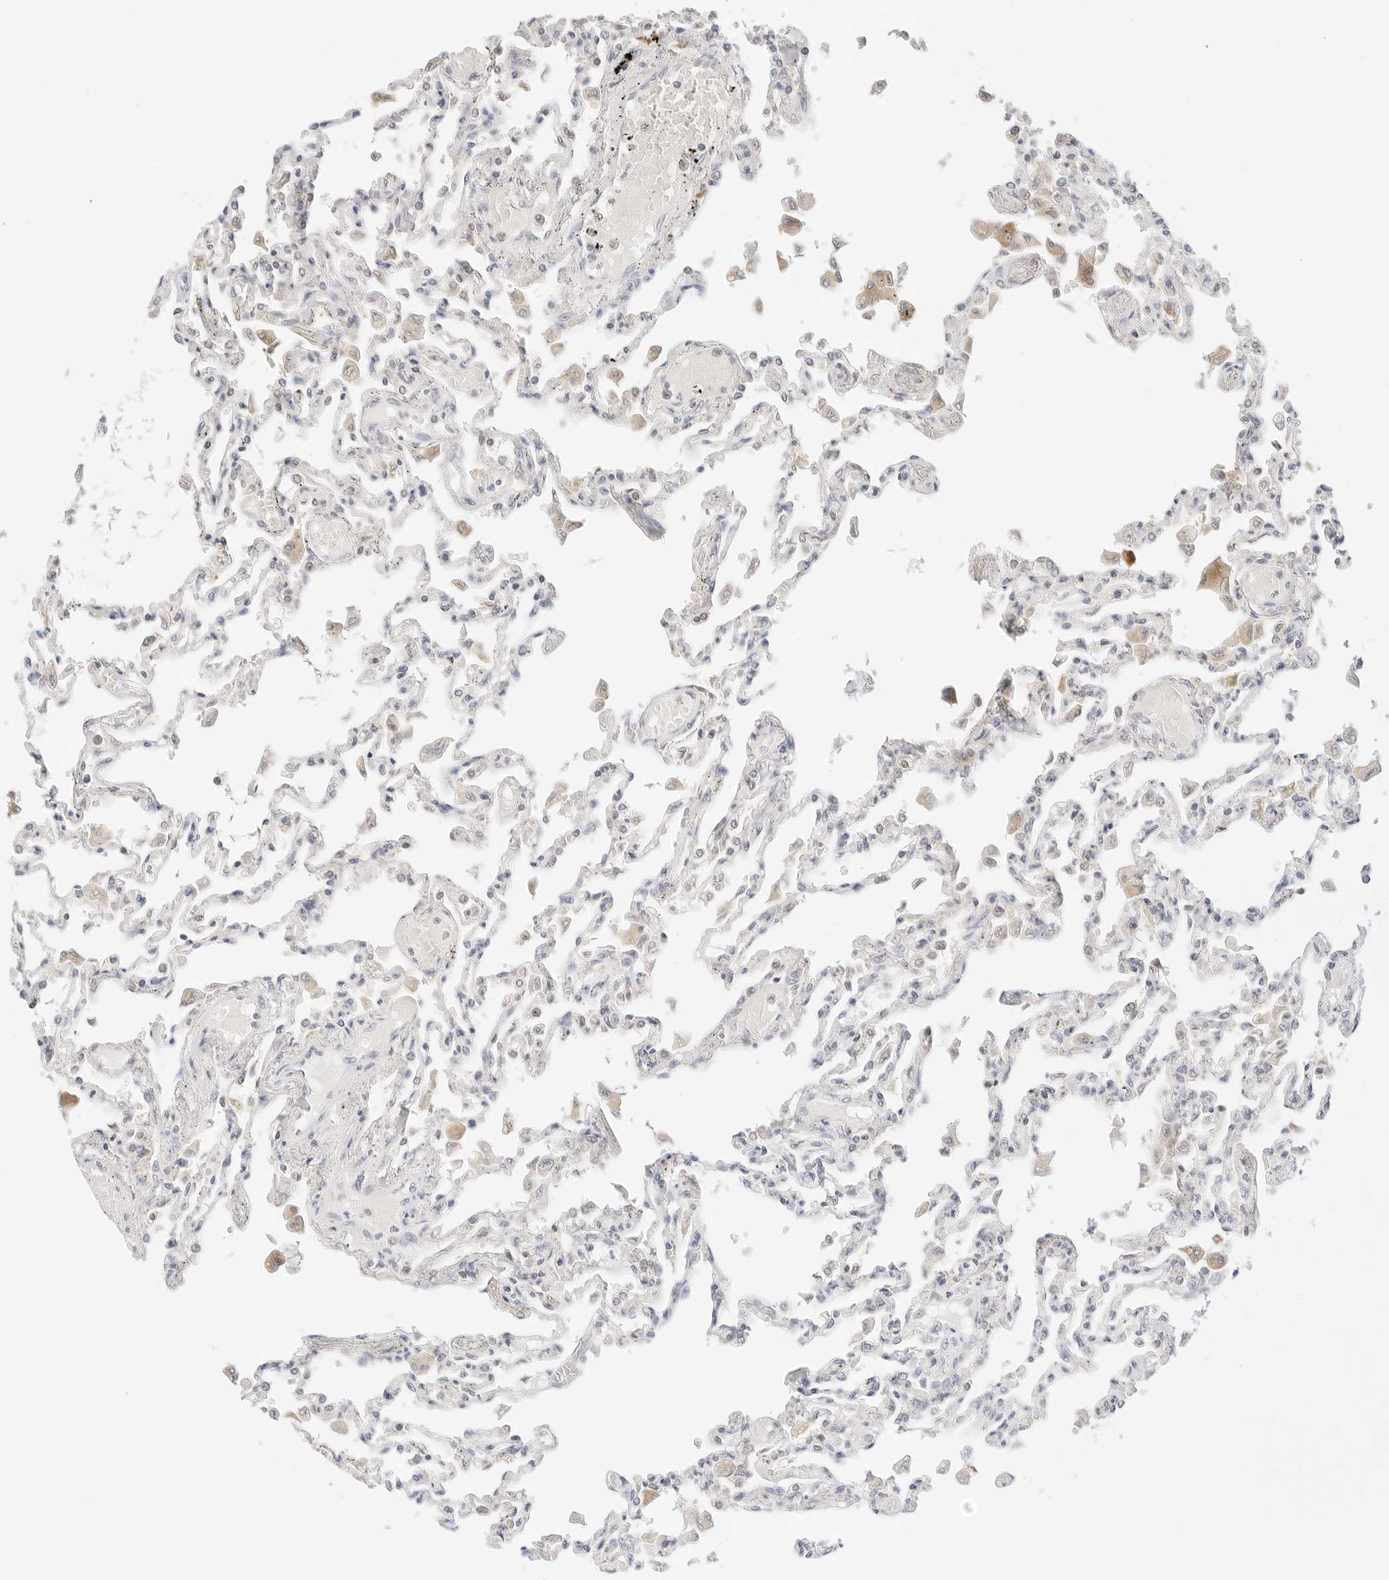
{"staining": {"intensity": "moderate", "quantity": "<25%", "location": "cytoplasmic/membranous"}, "tissue": "lung", "cell_type": "Alveolar cells", "image_type": "normal", "snomed": [{"axis": "morphology", "description": "Normal tissue, NOS"}, {"axis": "topography", "description": "Bronchus"}, {"axis": "topography", "description": "Lung"}], "caption": "Lung stained for a protein exhibits moderate cytoplasmic/membranous positivity in alveolar cells. (DAB IHC with brightfield microscopy, high magnification).", "gene": "ERO1B", "patient": {"sex": "female", "age": 49}}